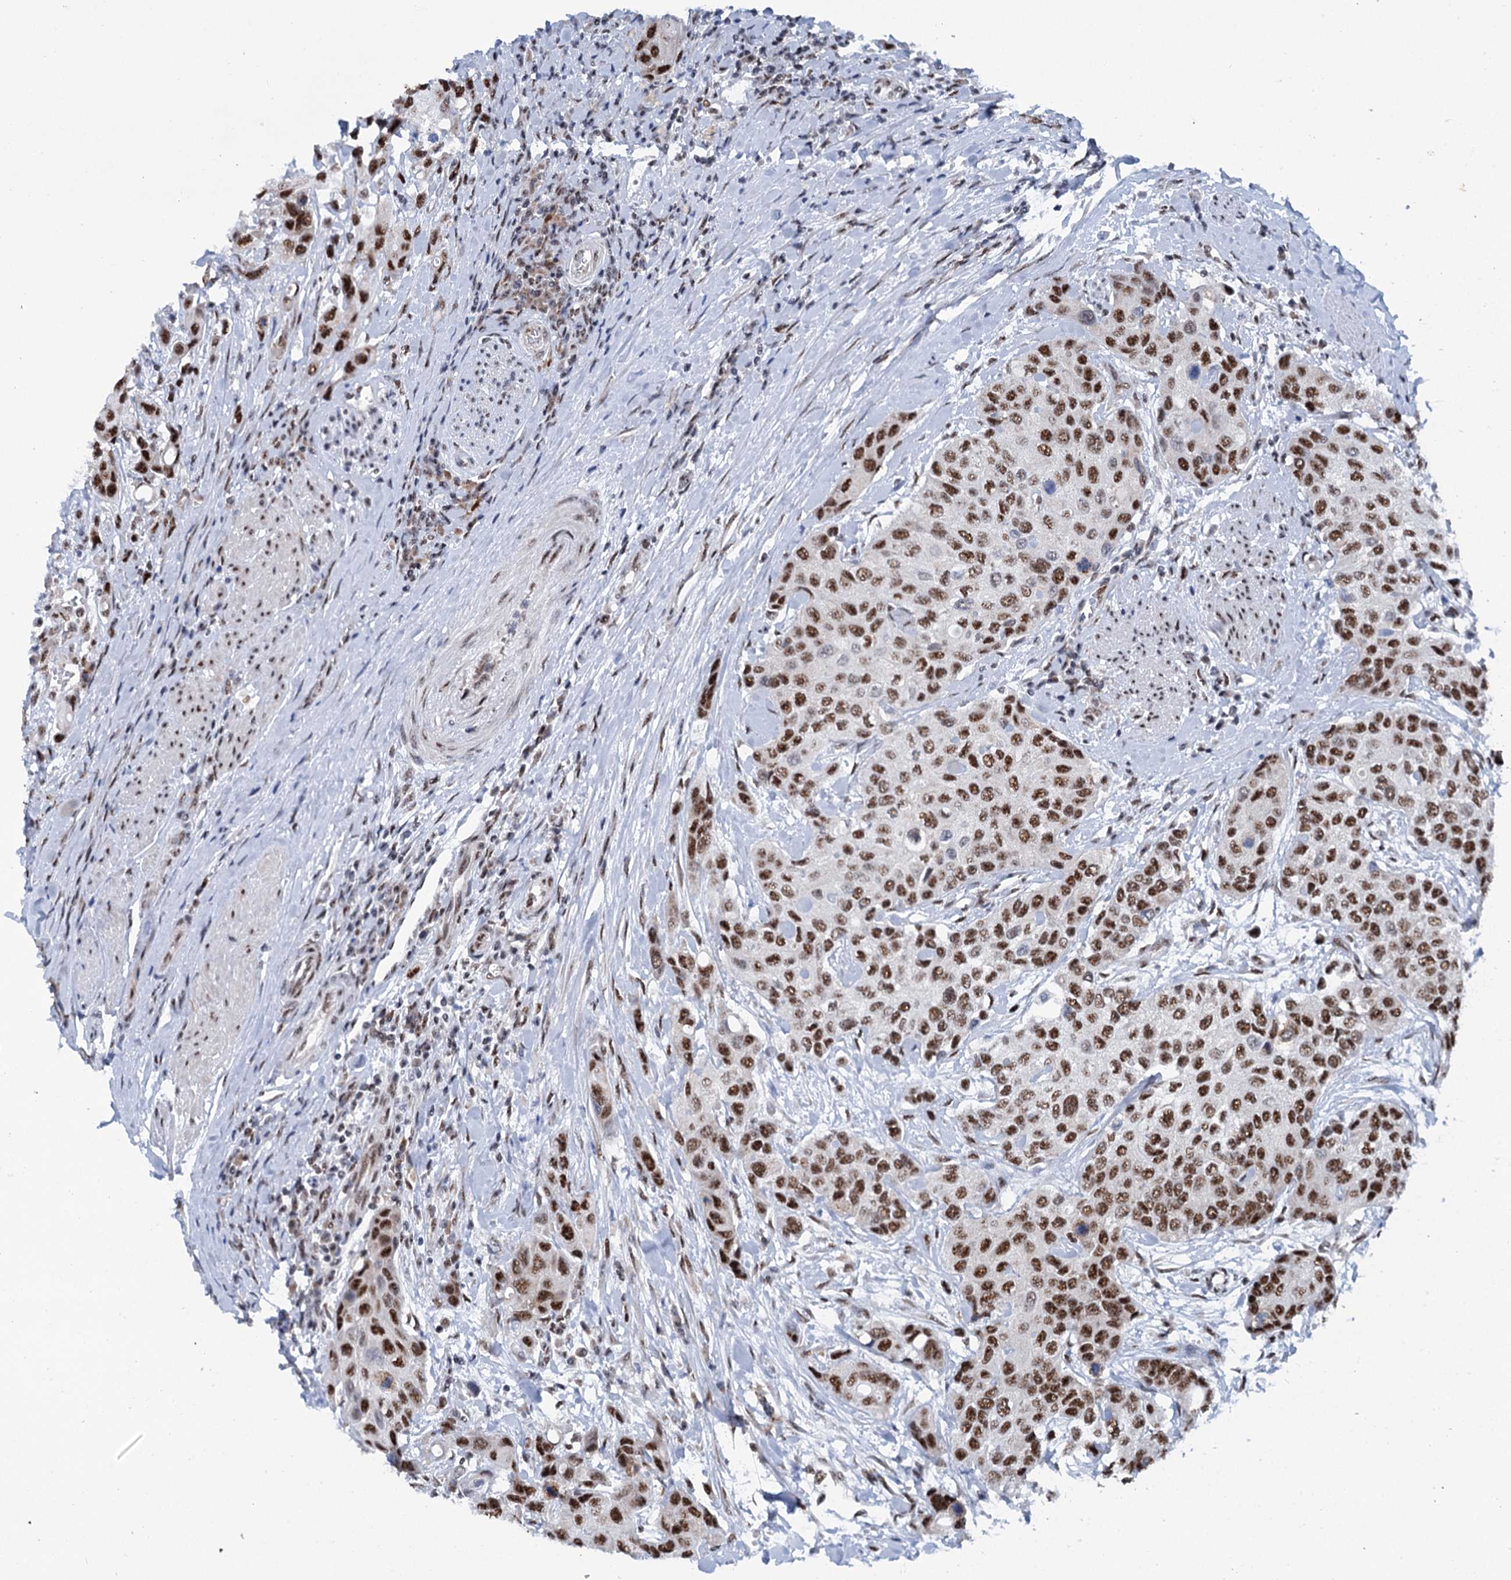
{"staining": {"intensity": "strong", "quantity": ">75%", "location": "nuclear"}, "tissue": "urothelial cancer", "cell_type": "Tumor cells", "image_type": "cancer", "snomed": [{"axis": "morphology", "description": "Normal tissue, NOS"}, {"axis": "morphology", "description": "Urothelial carcinoma, High grade"}, {"axis": "topography", "description": "Vascular tissue"}, {"axis": "topography", "description": "Urinary bladder"}], "caption": "Immunohistochemical staining of human urothelial cancer reveals high levels of strong nuclear staining in about >75% of tumor cells.", "gene": "SREK1", "patient": {"sex": "female", "age": 56}}